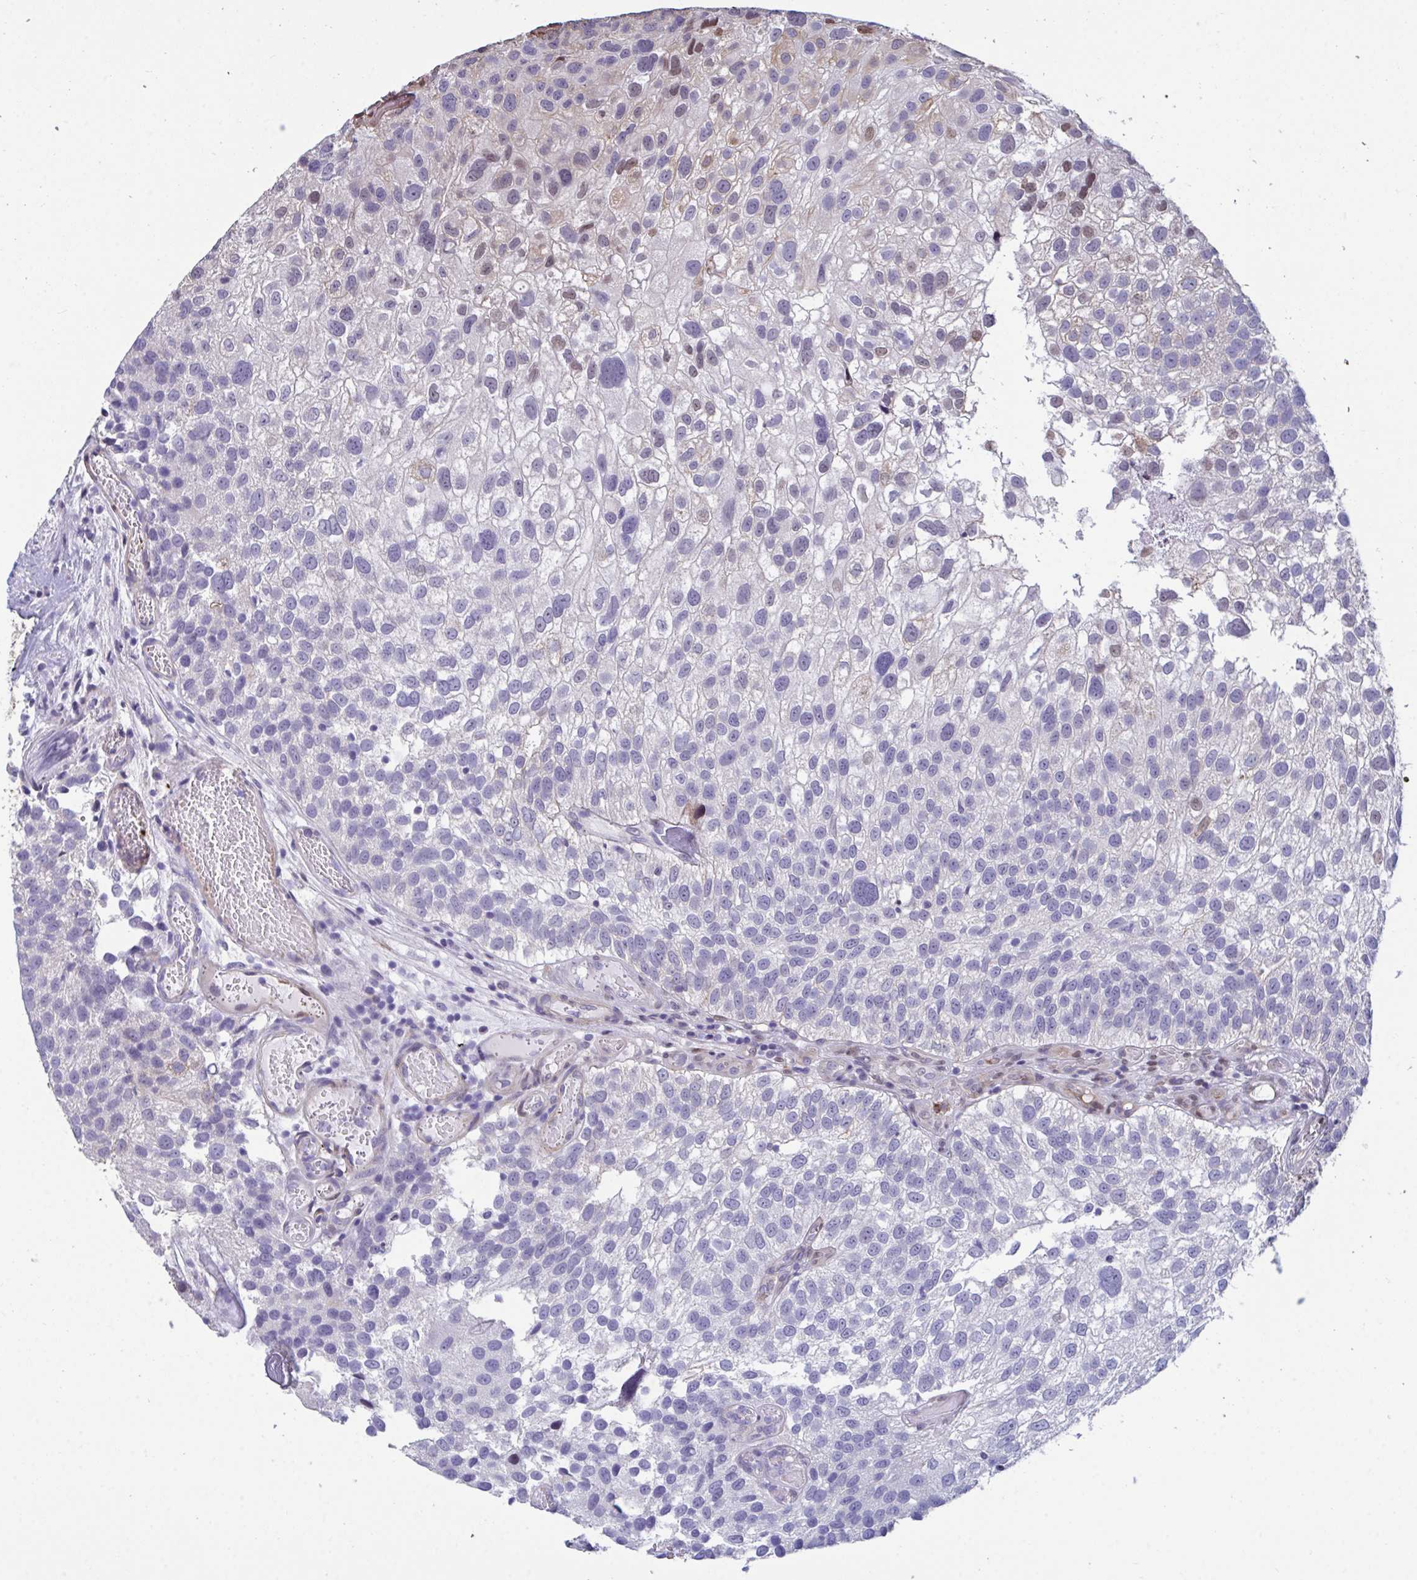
{"staining": {"intensity": "moderate", "quantity": "<25%", "location": "cytoplasmic/membranous,nuclear"}, "tissue": "urothelial cancer", "cell_type": "Tumor cells", "image_type": "cancer", "snomed": [{"axis": "morphology", "description": "Urothelial carcinoma, NOS"}, {"axis": "topography", "description": "Urinary bladder"}], "caption": "Brown immunohistochemical staining in human urothelial cancer exhibits moderate cytoplasmic/membranous and nuclear staining in about <25% of tumor cells.", "gene": "PELI2", "patient": {"sex": "male", "age": 87}}